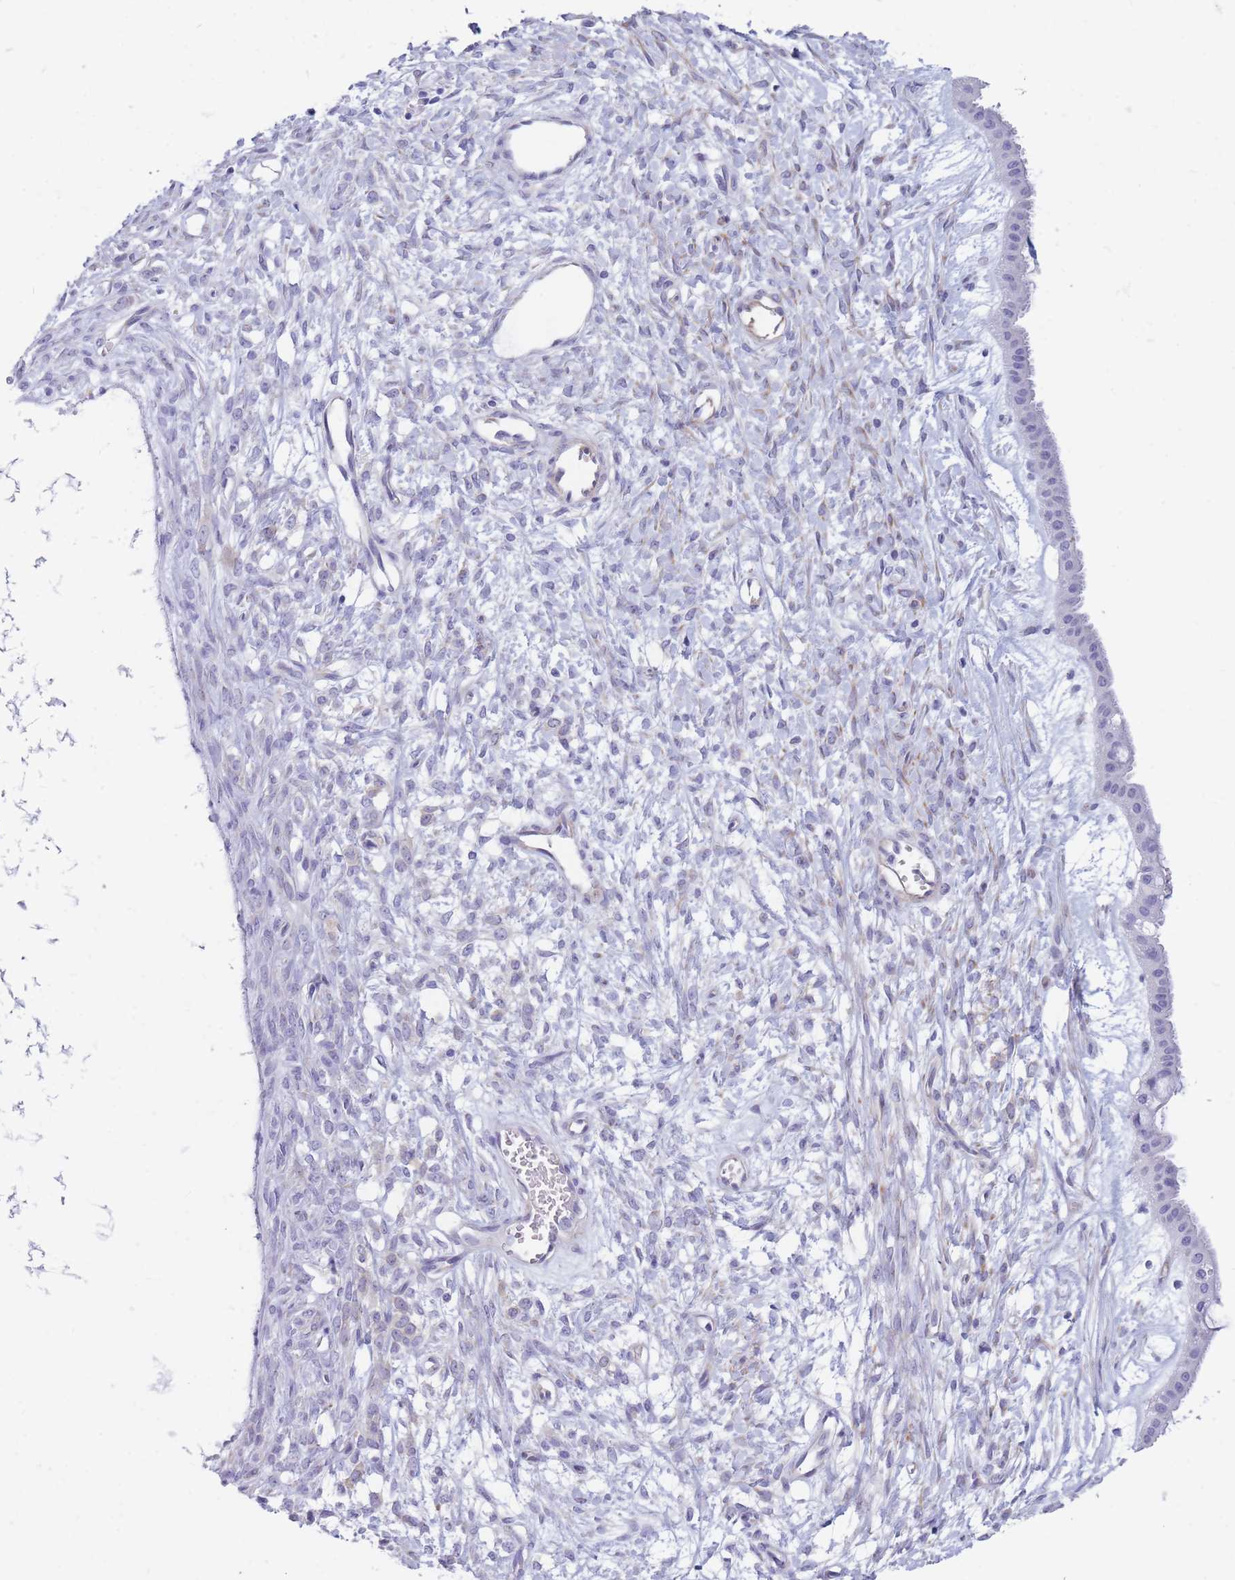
{"staining": {"intensity": "negative", "quantity": "none", "location": "none"}, "tissue": "ovarian cancer", "cell_type": "Tumor cells", "image_type": "cancer", "snomed": [{"axis": "morphology", "description": "Cystadenocarcinoma, mucinous, NOS"}, {"axis": "topography", "description": "Ovary"}], "caption": "This is an immunohistochemistry histopathology image of human ovarian cancer. There is no staining in tumor cells.", "gene": "MTSS2", "patient": {"sex": "female", "age": 73}}